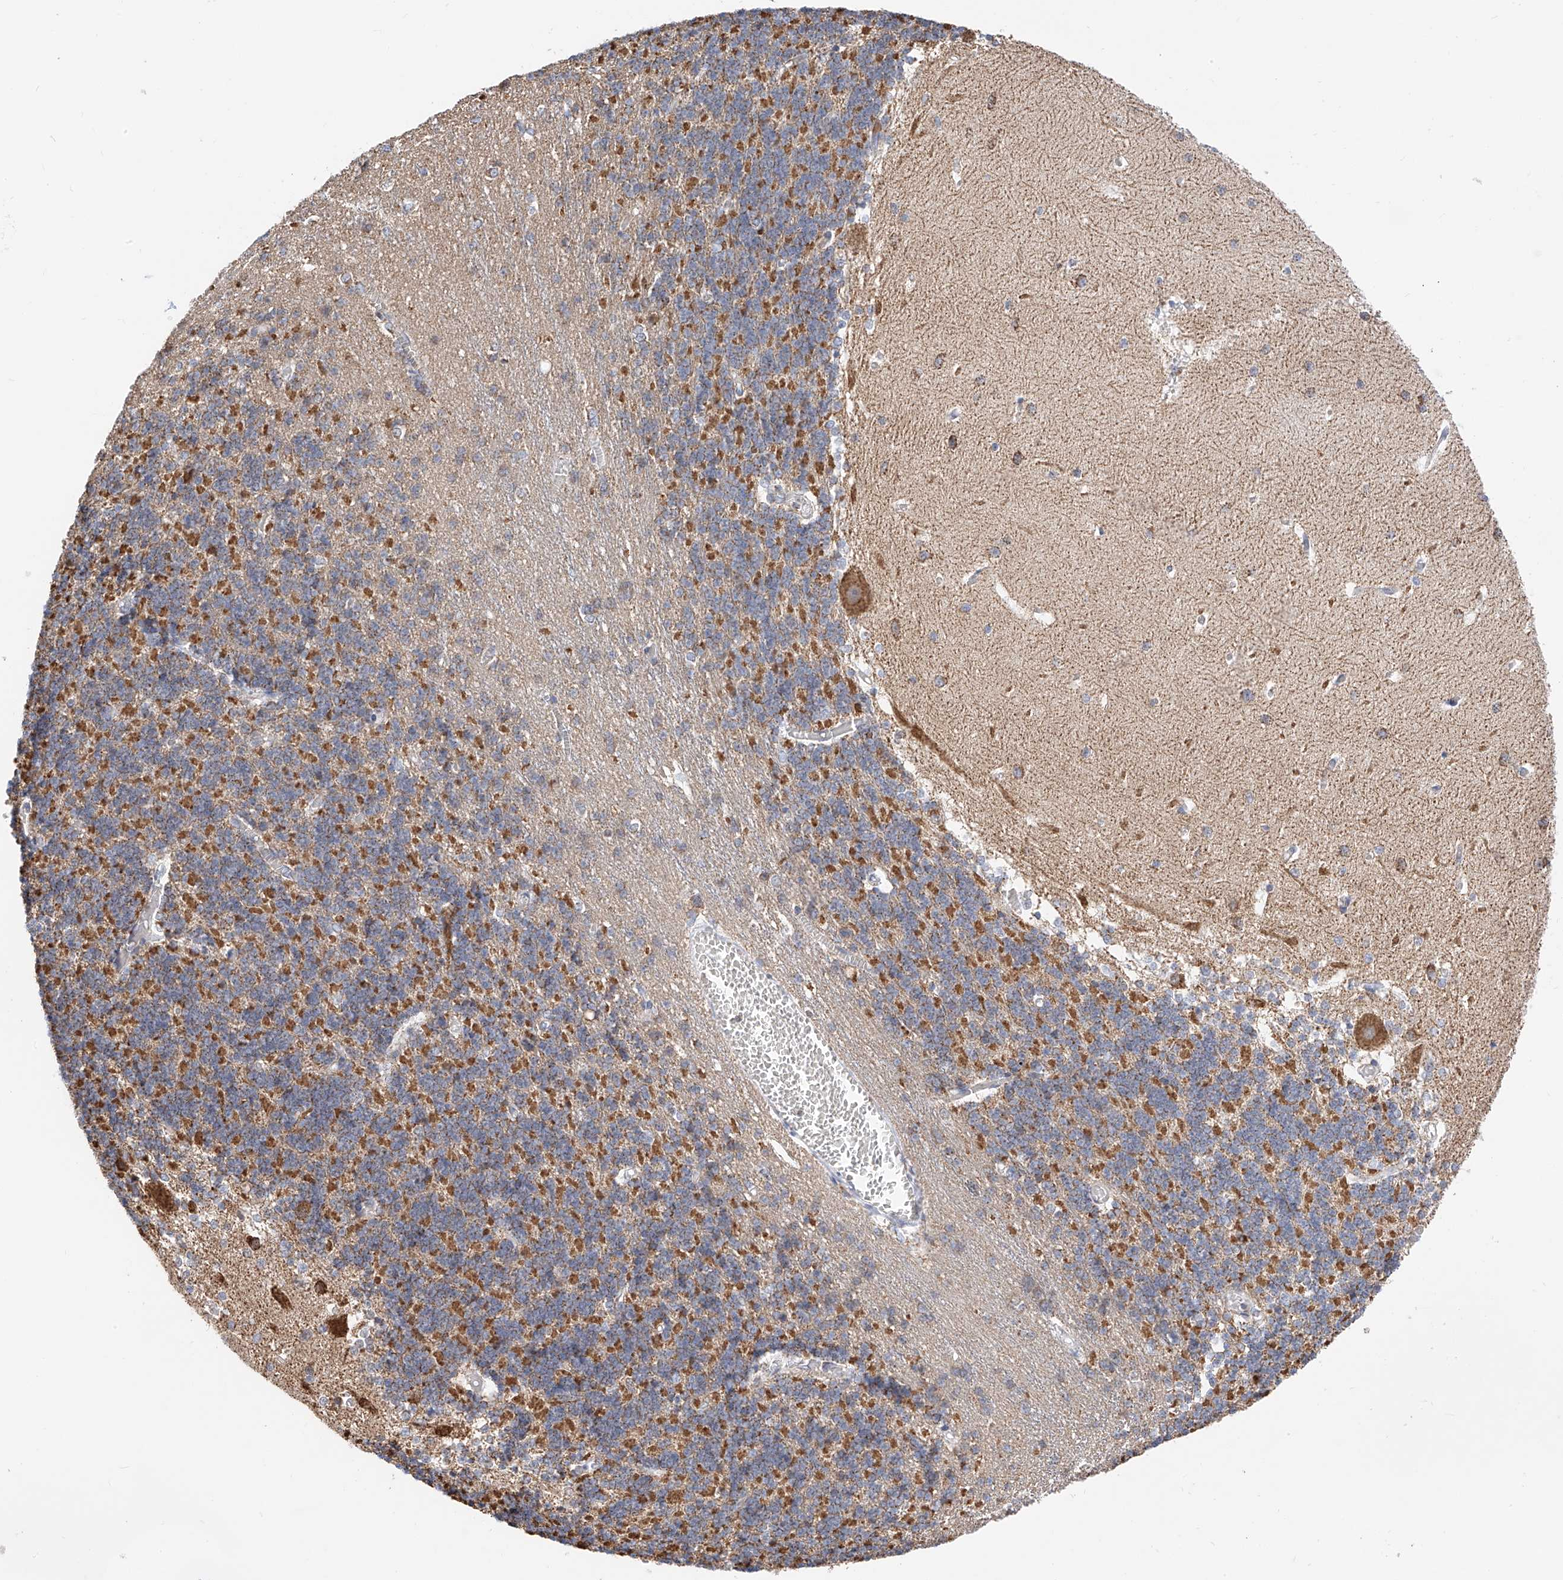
{"staining": {"intensity": "moderate", "quantity": "25%-75%", "location": "cytoplasmic/membranous"}, "tissue": "cerebellum", "cell_type": "Cells in granular layer", "image_type": "normal", "snomed": [{"axis": "morphology", "description": "Normal tissue, NOS"}, {"axis": "topography", "description": "Cerebellum"}], "caption": "This is a histology image of IHC staining of normal cerebellum, which shows moderate expression in the cytoplasmic/membranous of cells in granular layer.", "gene": "NALCN", "patient": {"sex": "male", "age": 37}}